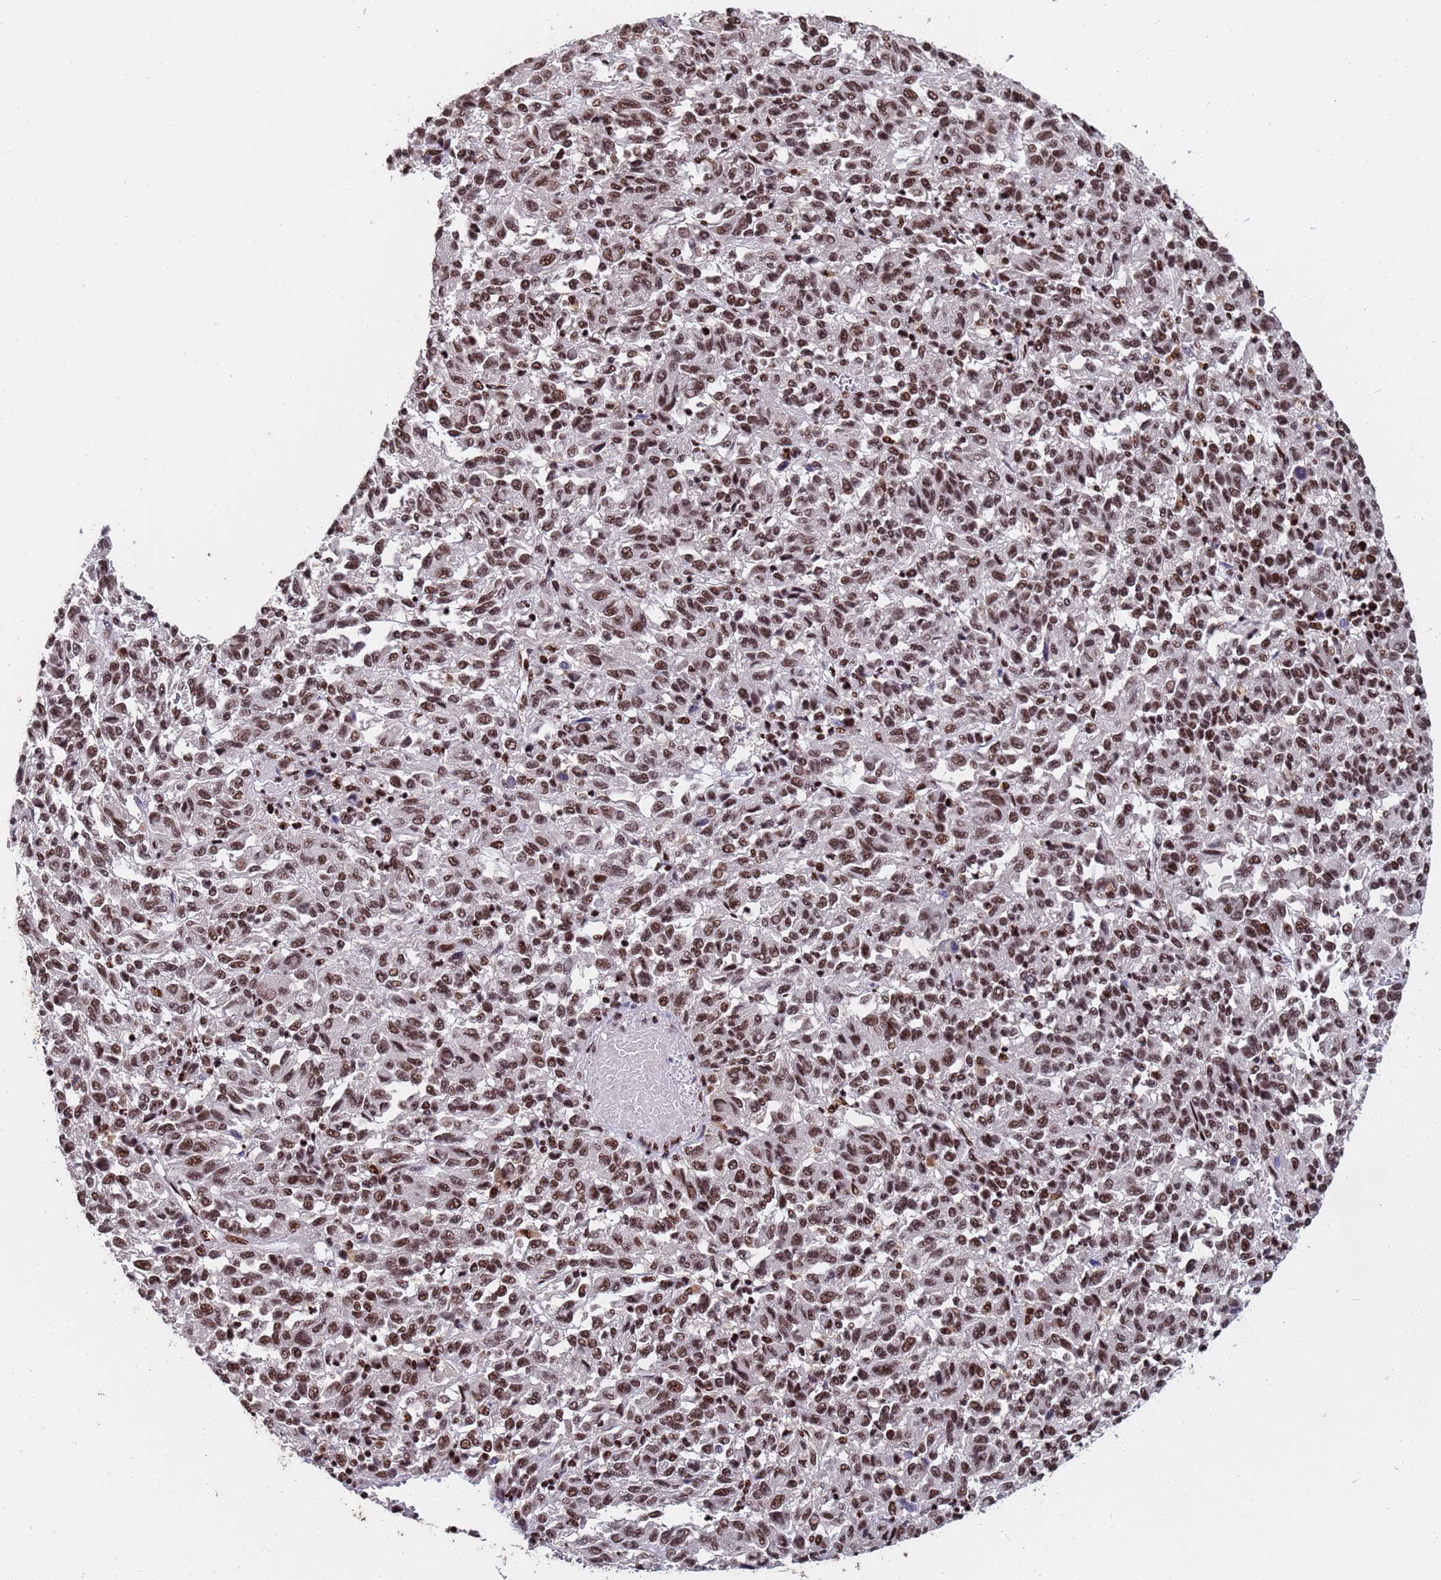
{"staining": {"intensity": "moderate", "quantity": ">75%", "location": "nuclear"}, "tissue": "melanoma", "cell_type": "Tumor cells", "image_type": "cancer", "snomed": [{"axis": "morphology", "description": "Malignant melanoma, Metastatic site"}, {"axis": "topography", "description": "Lung"}], "caption": "Protein analysis of melanoma tissue displays moderate nuclear staining in about >75% of tumor cells.", "gene": "SF3B2", "patient": {"sex": "male", "age": 64}}